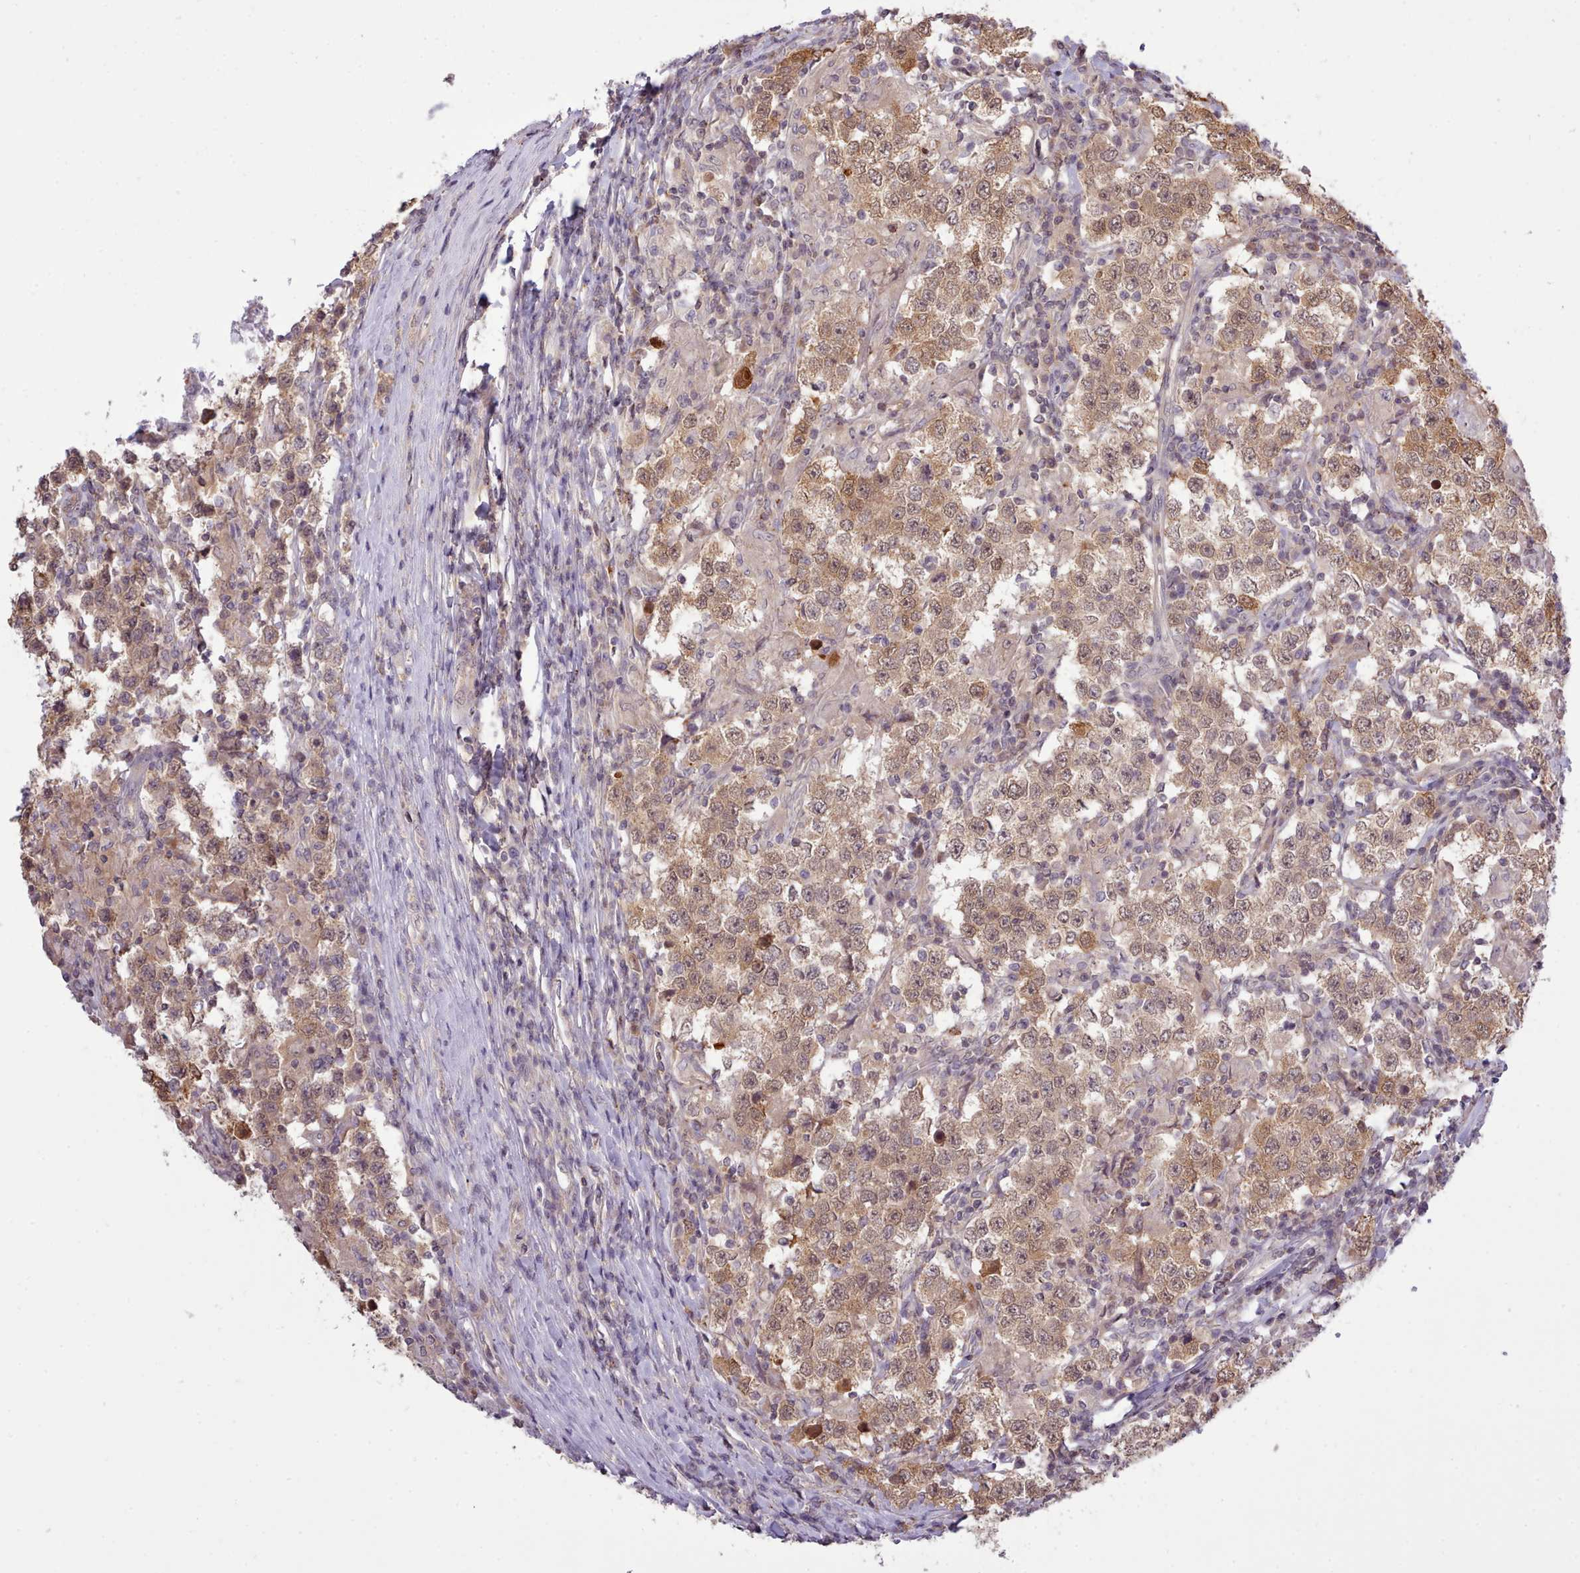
{"staining": {"intensity": "moderate", "quantity": ">75%", "location": "cytoplasmic/membranous,nuclear"}, "tissue": "testis cancer", "cell_type": "Tumor cells", "image_type": "cancer", "snomed": [{"axis": "morphology", "description": "Seminoma, NOS"}, {"axis": "morphology", "description": "Carcinoma, Embryonal, NOS"}, {"axis": "topography", "description": "Testis"}], "caption": "Testis embryonal carcinoma stained with DAB IHC displays medium levels of moderate cytoplasmic/membranous and nuclear expression in approximately >75% of tumor cells.", "gene": "ARL17A", "patient": {"sex": "male", "age": 41}}